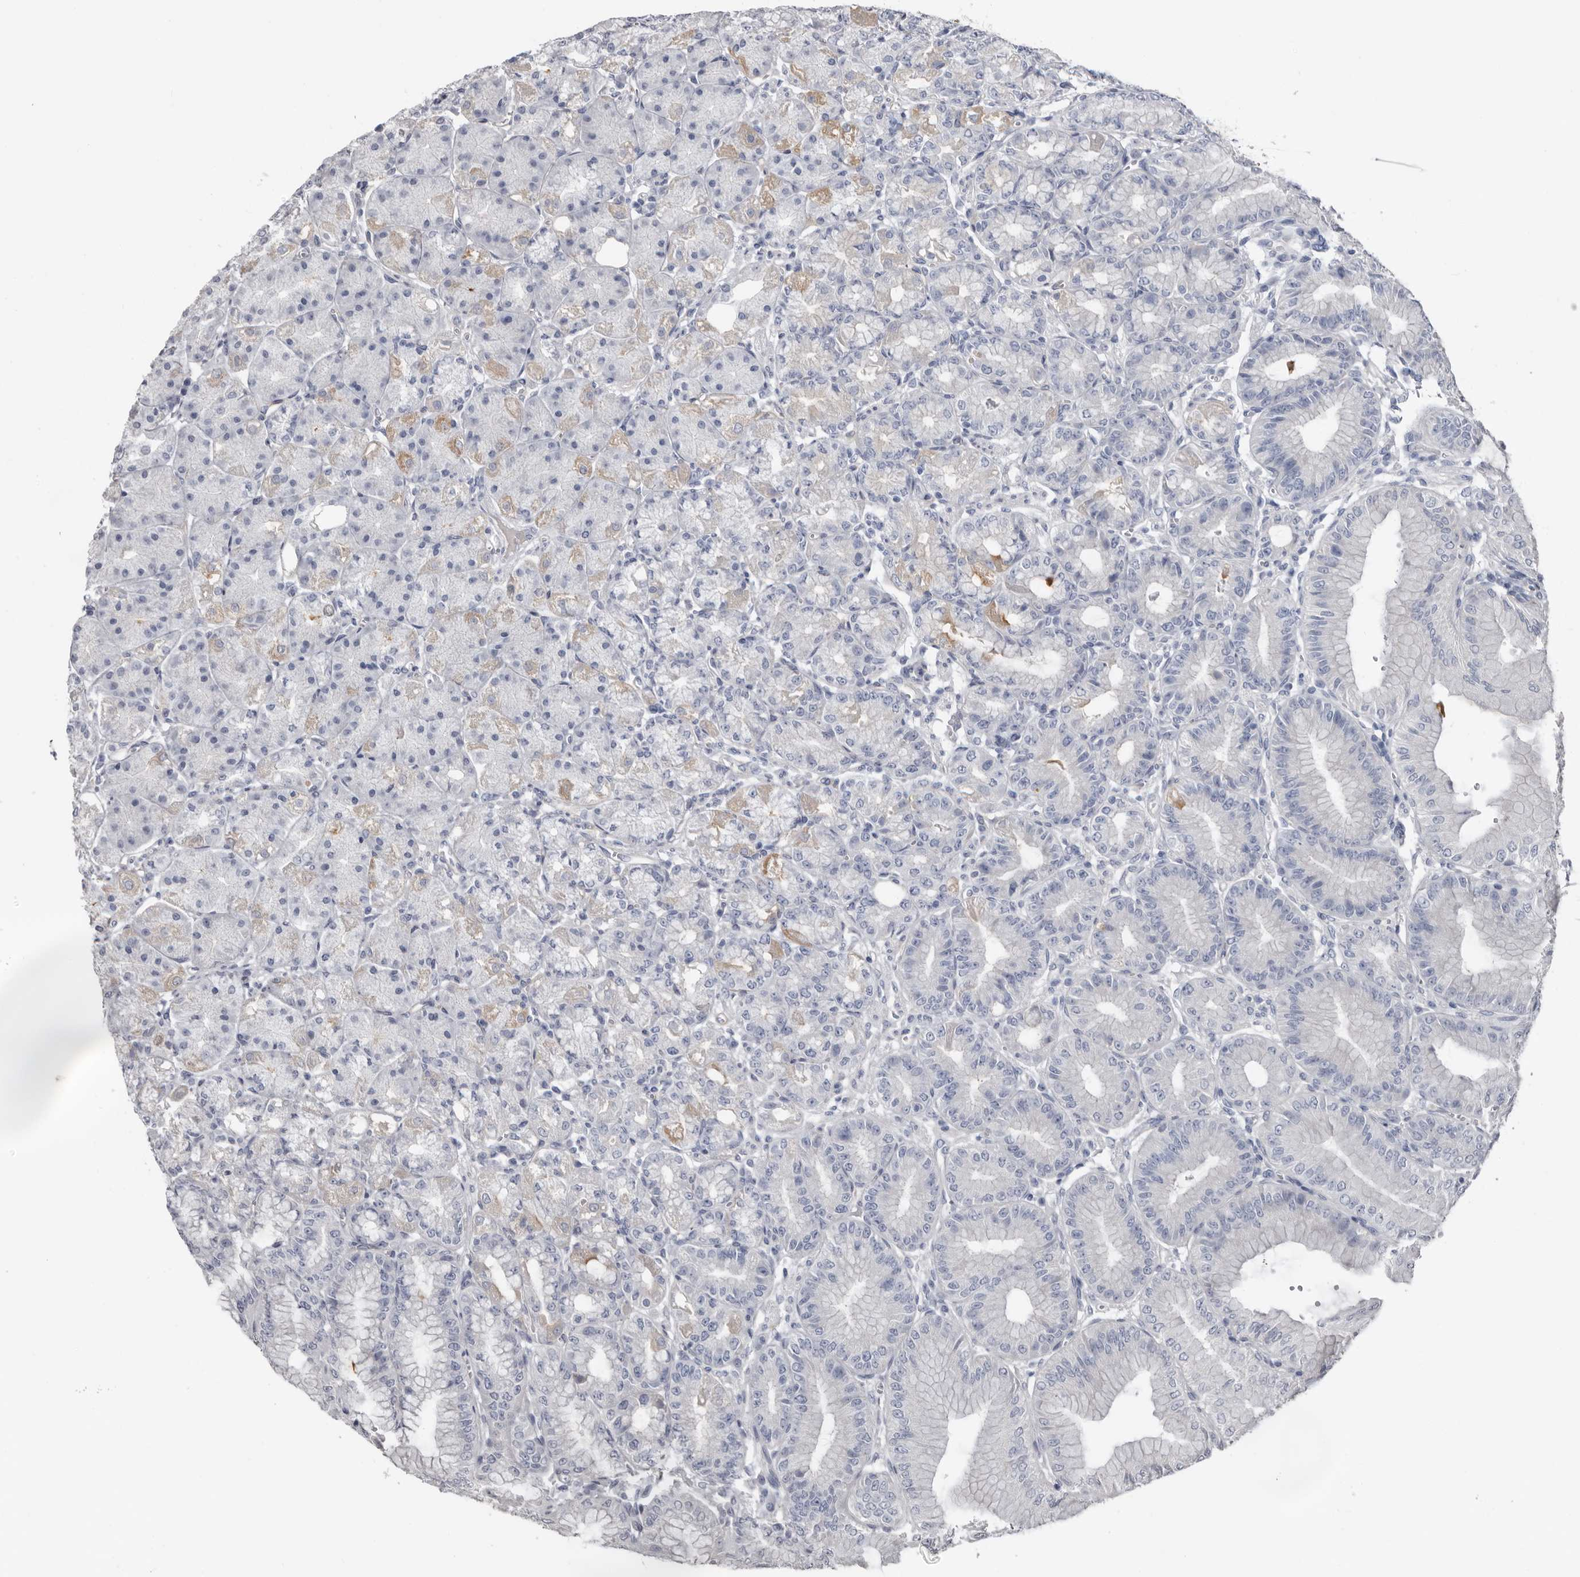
{"staining": {"intensity": "weak", "quantity": "<25%", "location": "cytoplasmic/membranous"}, "tissue": "stomach", "cell_type": "Glandular cells", "image_type": "normal", "snomed": [{"axis": "morphology", "description": "Normal tissue, NOS"}, {"axis": "topography", "description": "Stomach, lower"}], "caption": "DAB (3,3'-diaminobenzidine) immunohistochemical staining of unremarkable stomach displays no significant positivity in glandular cells. (Brightfield microscopy of DAB immunohistochemistry at high magnification).", "gene": "FABP7", "patient": {"sex": "male", "age": 71}}